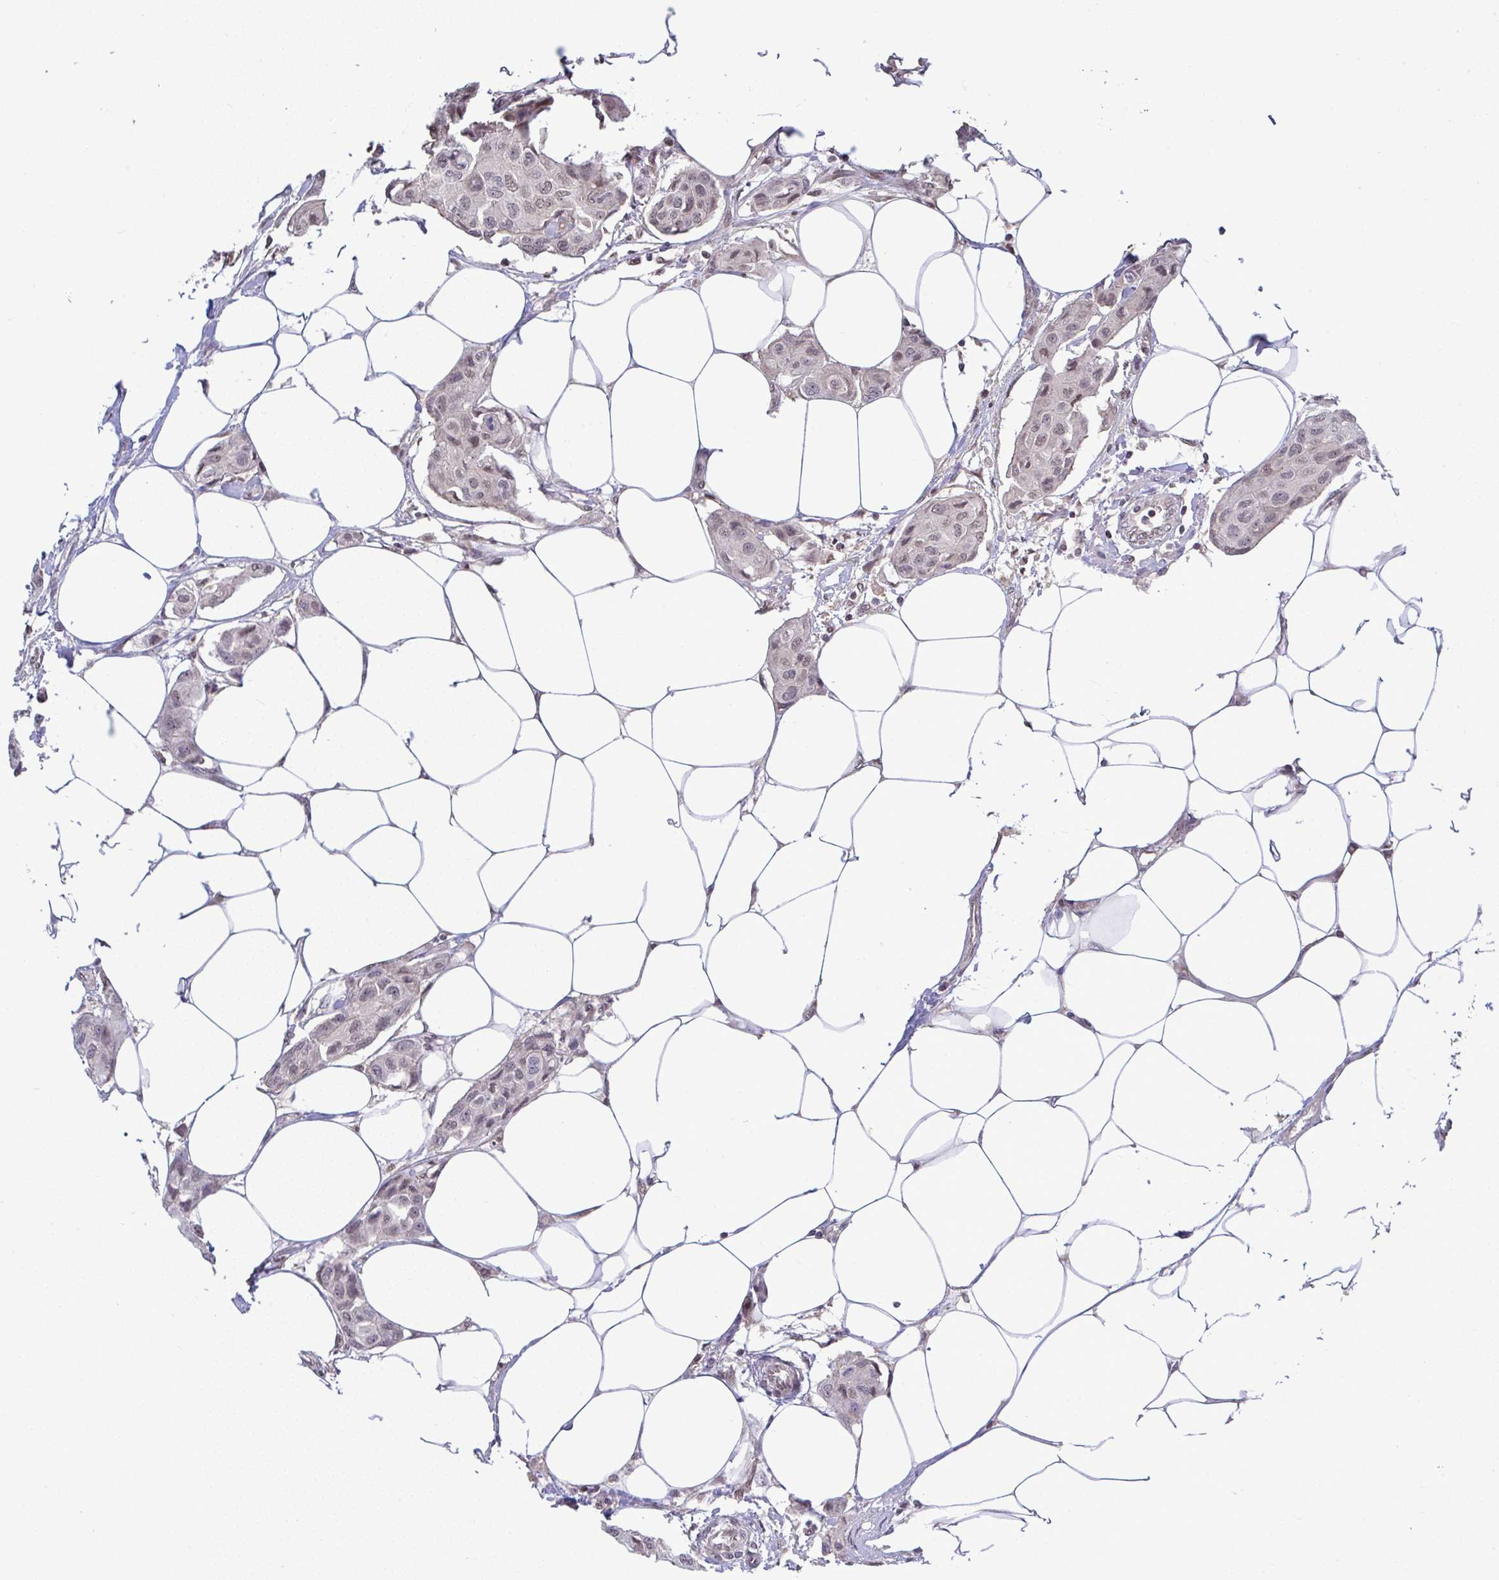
{"staining": {"intensity": "weak", "quantity": "25%-75%", "location": "nuclear"}, "tissue": "breast cancer", "cell_type": "Tumor cells", "image_type": "cancer", "snomed": [{"axis": "morphology", "description": "Duct carcinoma"}, {"axis": "topography", "description": "Breast"}, {"axis": "topography", "description": "Lymph node"}], "caption": "Immunohistochemical staining of breast intraductal carcinoma shows low levels of weak nuclear protein staining in approximately 25%-75% of tumor cells.", "gene": "C9orf64", "patient": {"sex": "female", "age": 80}}